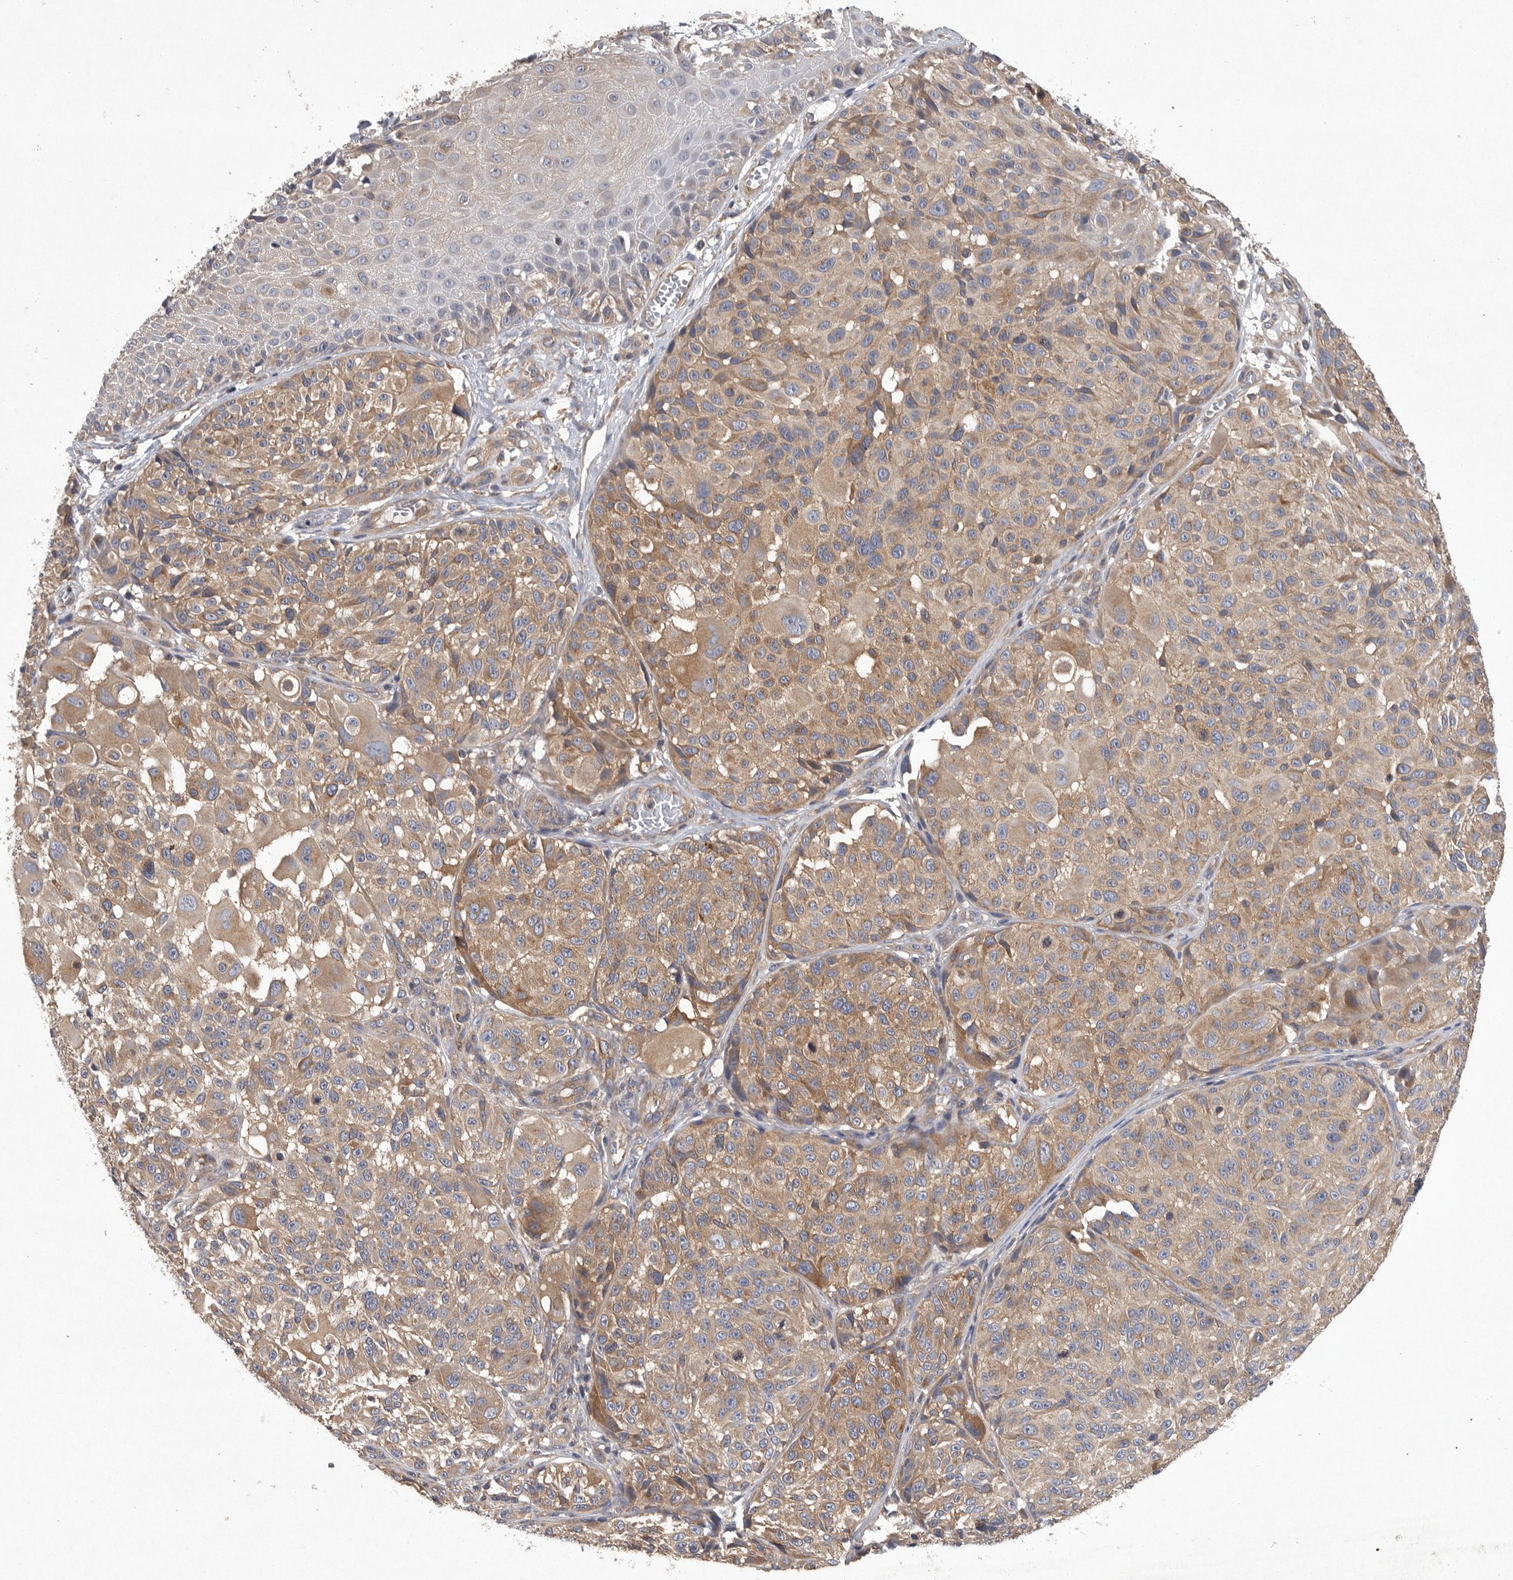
{"staining": {"intensity": "weak", "quantity": ">75%", "location": "cytoplasmic/membranous"}, "tissue": "melanoma", "cell_type": "Tumor cells", "image_type": "cancer", "snomed": [{"axis": "morphology", "description": "Malignant melanoma, NOS"}, {"axis": "topography", "description": "Skin"}], "caption": "Immunohistochemistry of human malignant melanoma shows low levels of weak cytoplasmic/membranous staining in about >75% of tumor cells. (DAB (3,3'-diaminobenzidine) IHC with brightfield microscopy, high magnification).", "gene": "OXR1", "patient": {"sex": "male", "age": 83}}